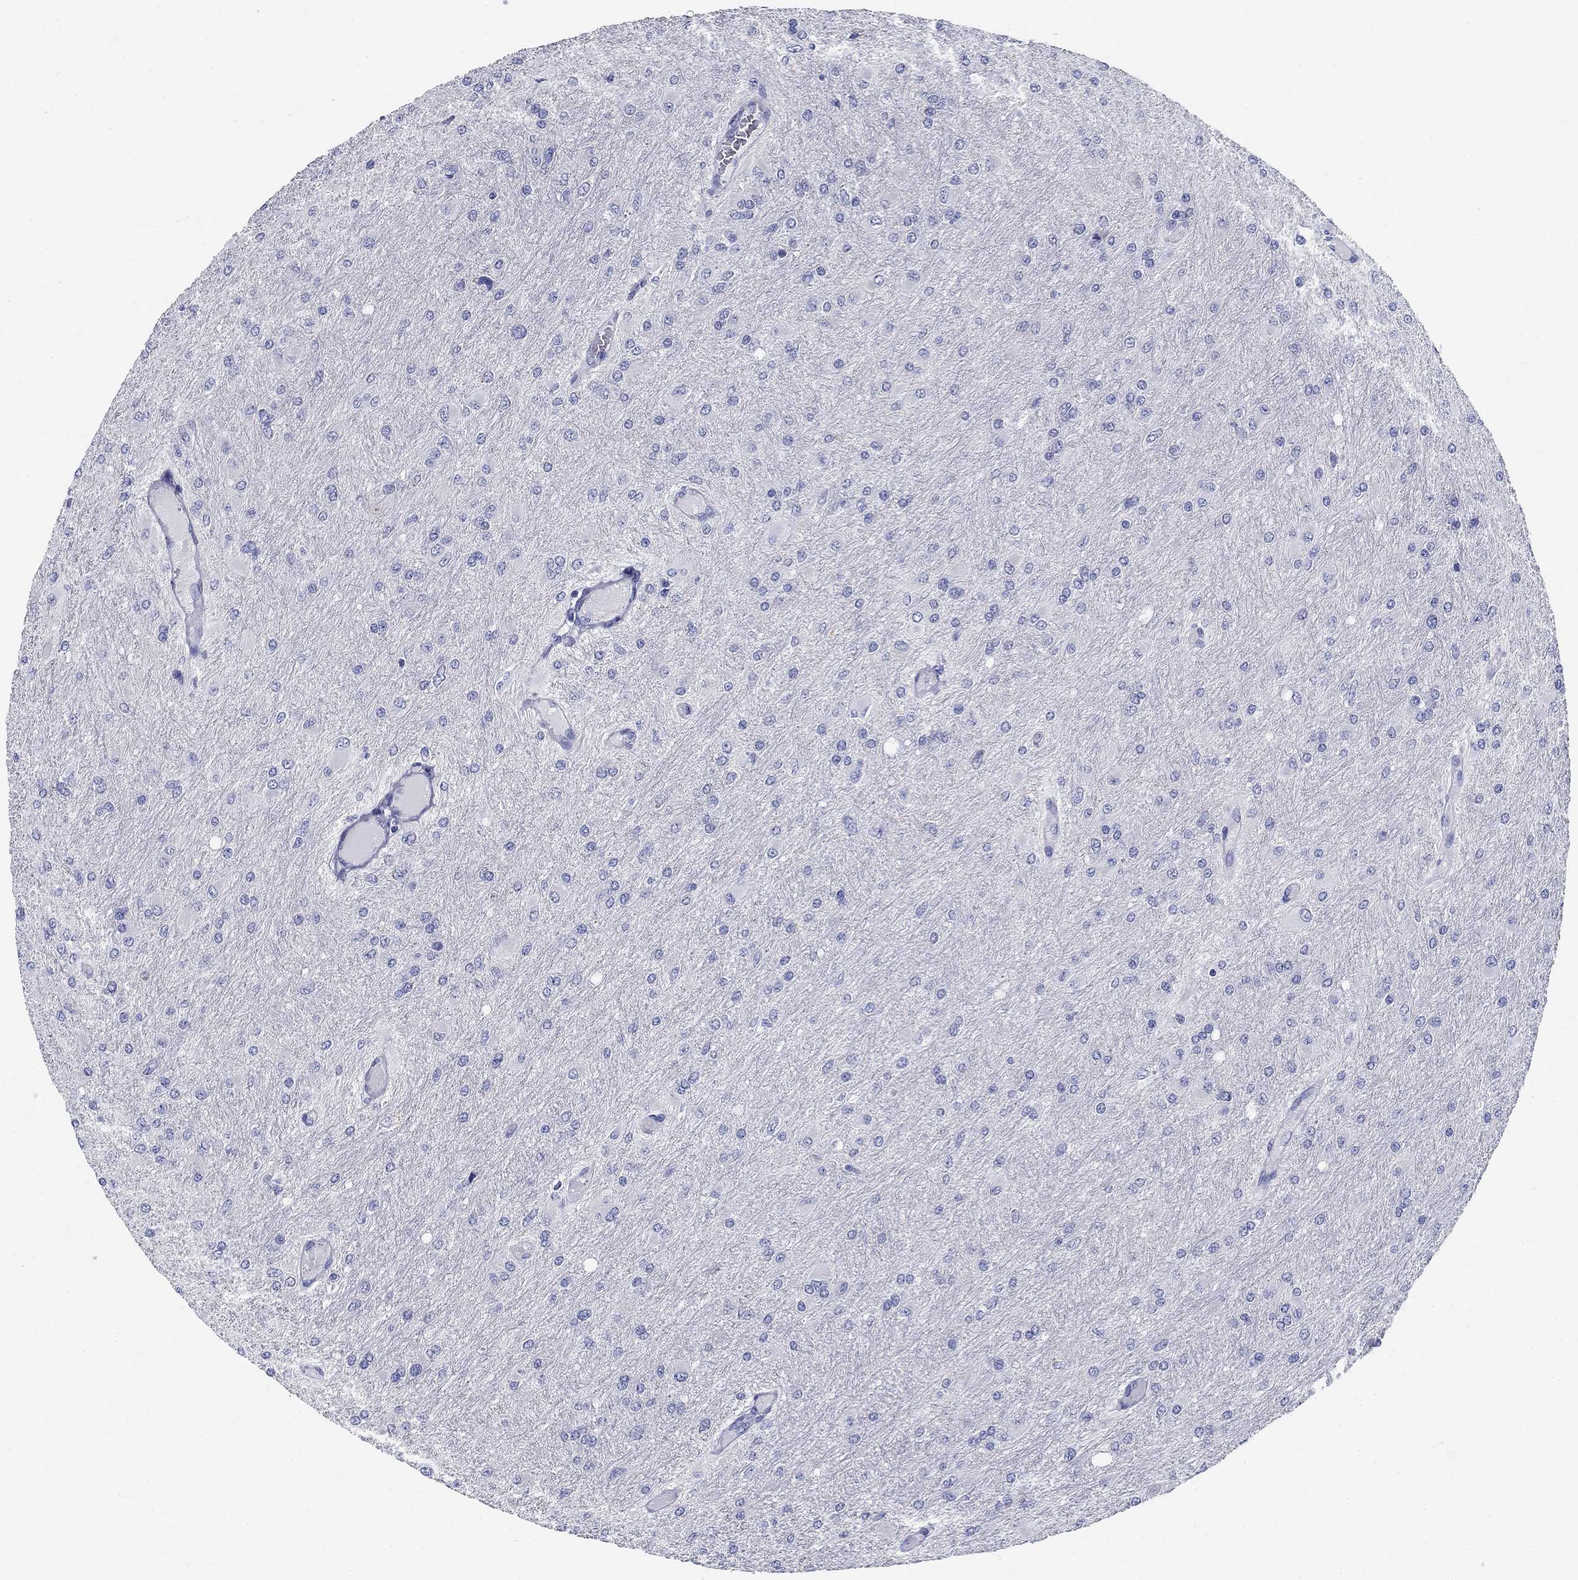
{"staining": {"intensity": "negative", "quantity": "none", "location": "none"}, "tissue": "glioma", "cell_type": "Tumor cells", "image_type": "cancer", "snomed": [{"axis": "morphology", "description": "Glioma, malignant, High grade"}, {"axis": "topography", "description": "Cerebral cortex"}], "caption": "Immunohistochemistry (IHC) photomicrograph of neoplastic tissue: glioma stained with DAB (3,3'-diaminobenzidine) displays no significant protein expression in tumor cells. (Immunohistochemistry, brightfield microscopy, high magnification).", "gene": "UPB1", "patient": {"sex": "female", "age": 36}}